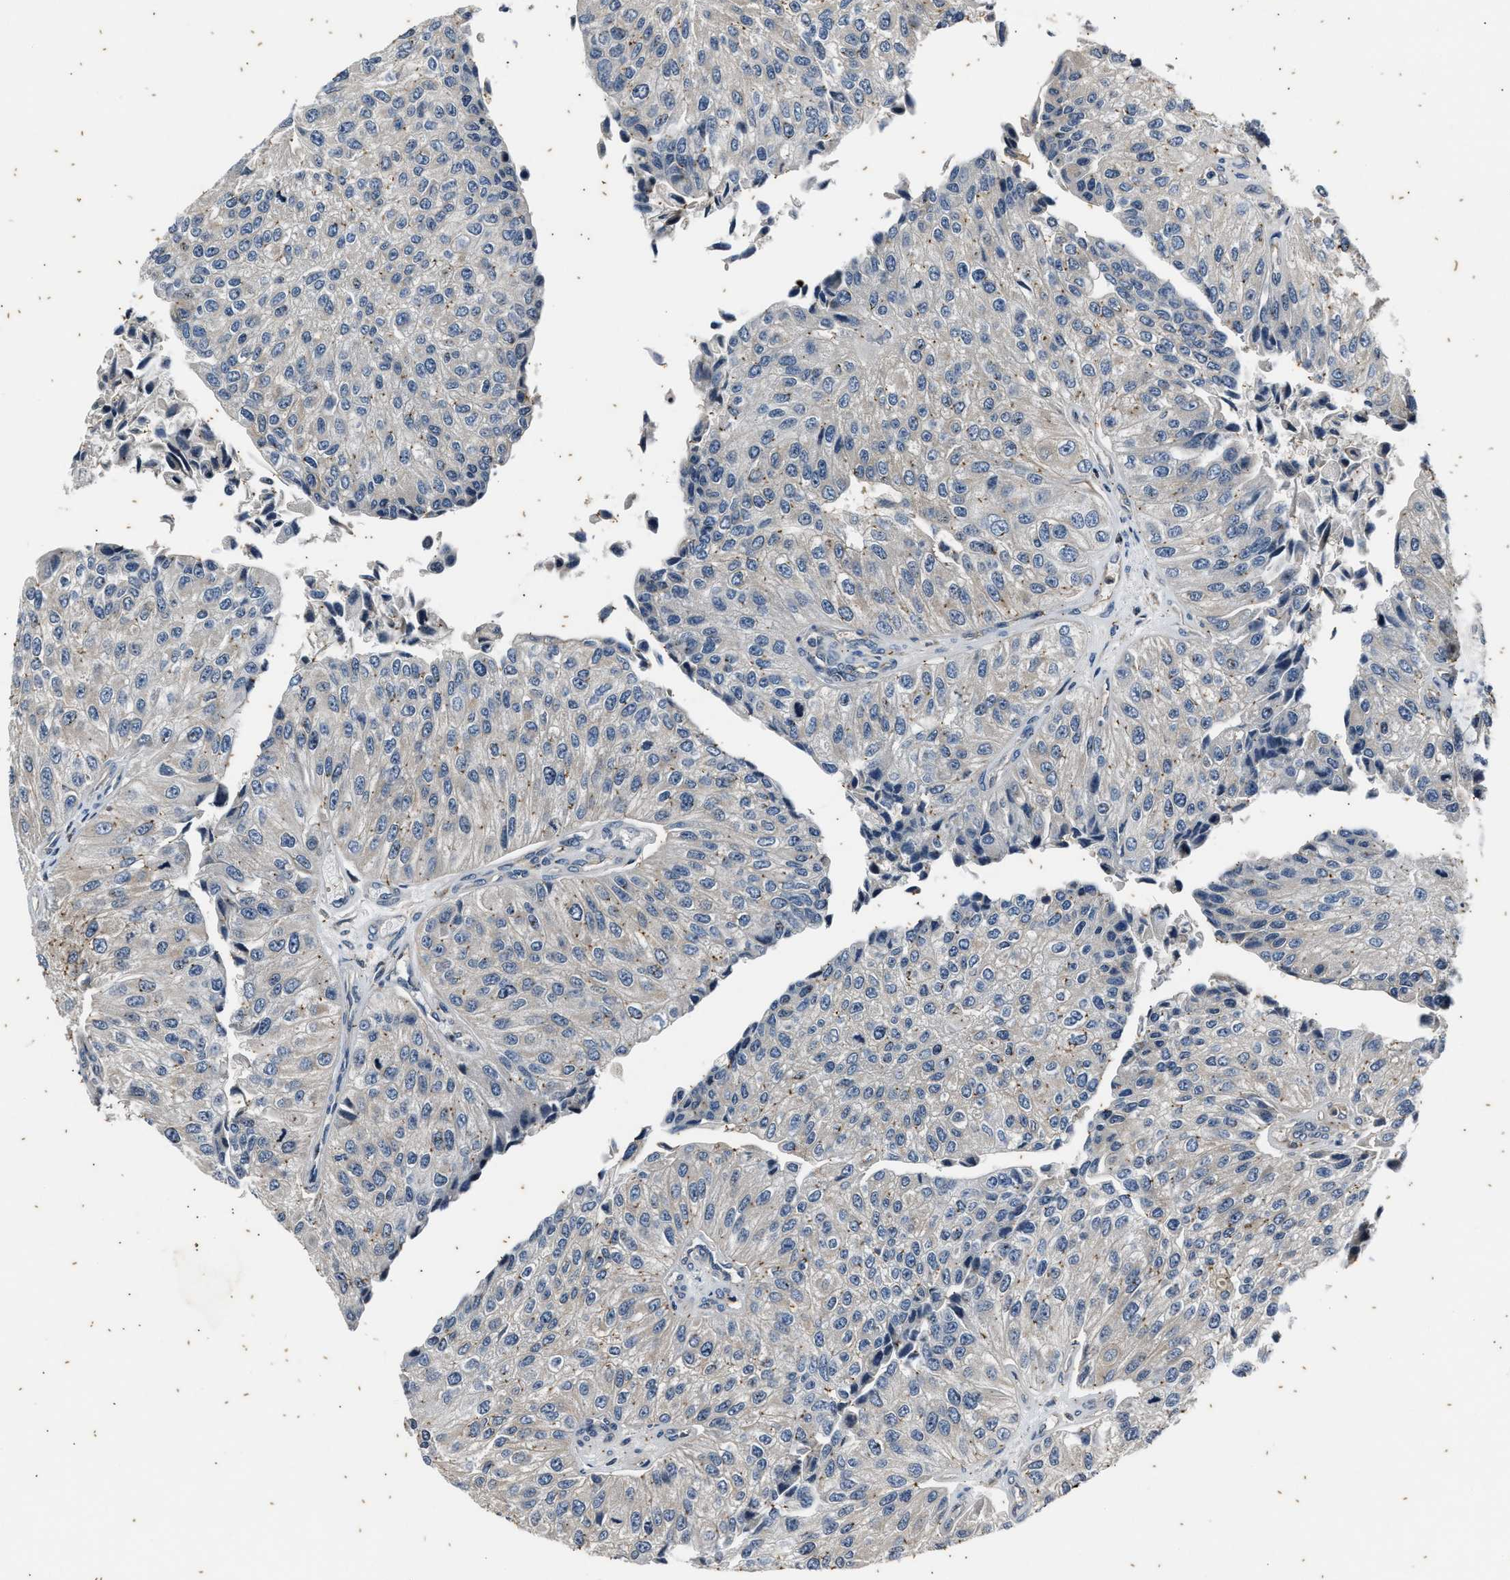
{"staining": {"intensity": "negative", "quantity": "none", "location": "none"}, "tissue": "urothelial cancer", "cell_type": "Tumor cells", "image_type": "cancer", "snomed": [{"axis": "morphology", "description": "Urothelial carcinoma, High grade"}, {"axis": "topography", "description": "Kidney"}, {"axis": "topography", "description": "Urinary bladder"}], "caption": "A micrograph of urothelial cancer stained for a protein demonstrates no brown staining in tumor cells.", "gene": "PTPN7", "patient": {"sex": "male", "age": 77}}